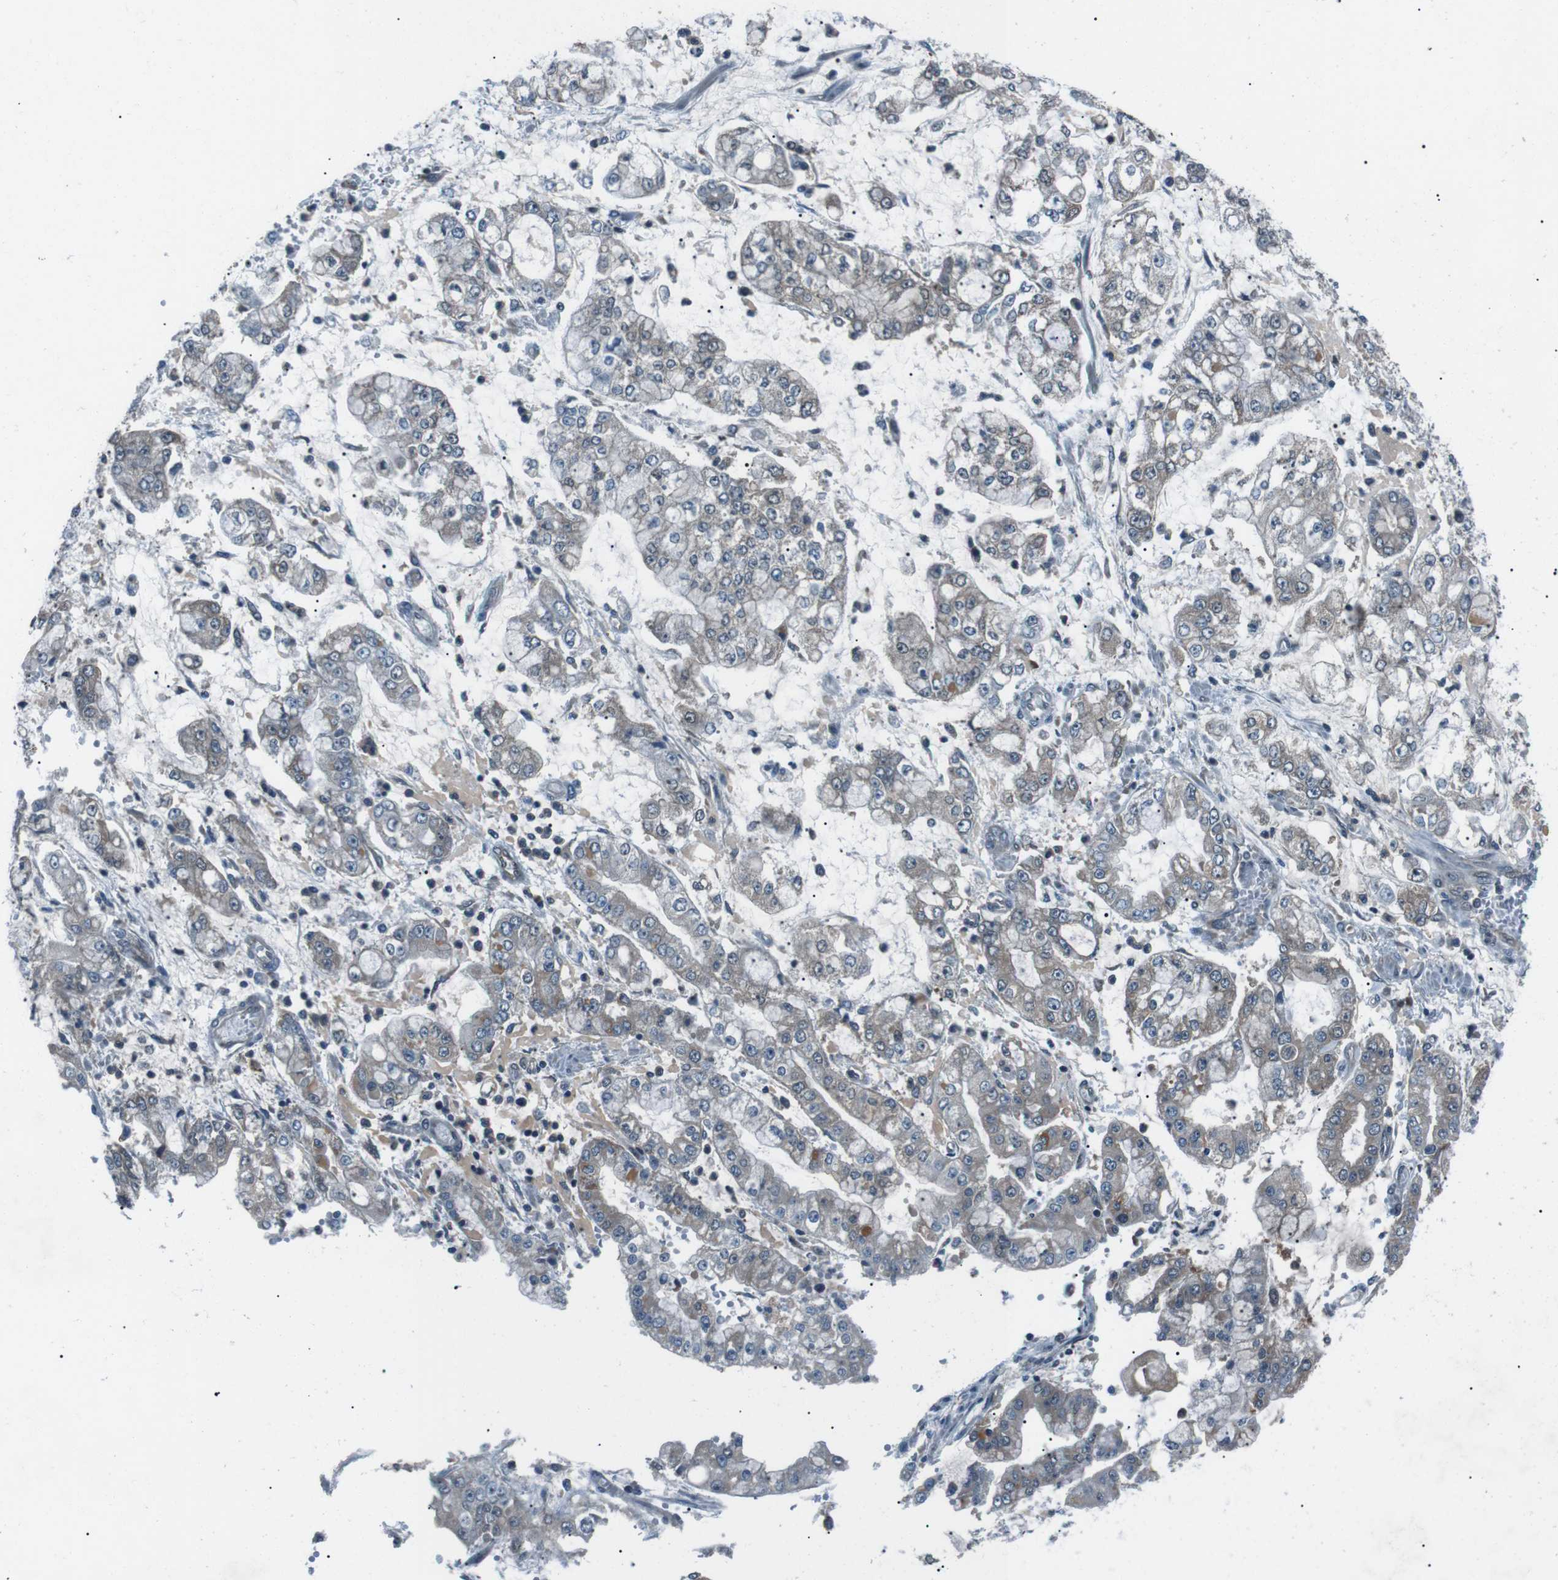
{"staining": {"intensity": "negative", "quantity": "none", "location": "none"}, "tissue": "stomach cancer", "cell_type": "Tumor cells", "image_type": "cancer", "snomed": [{"axis": "morphology", "description": "Adenocarcinoma, NOS"}, {"axis": "topography", "description": "Stomach"}], "caption": "IHC micrograph of neoplastic tissue: human stomach cancer stained with DAB displays no significant protein staining in tumor cells. (DAB immunohistochemistry (IHC) visualized using brightfield microscopy, high magnification).", "gene": "LRIG2", "patient": {"sex": "male", "age": 76}}